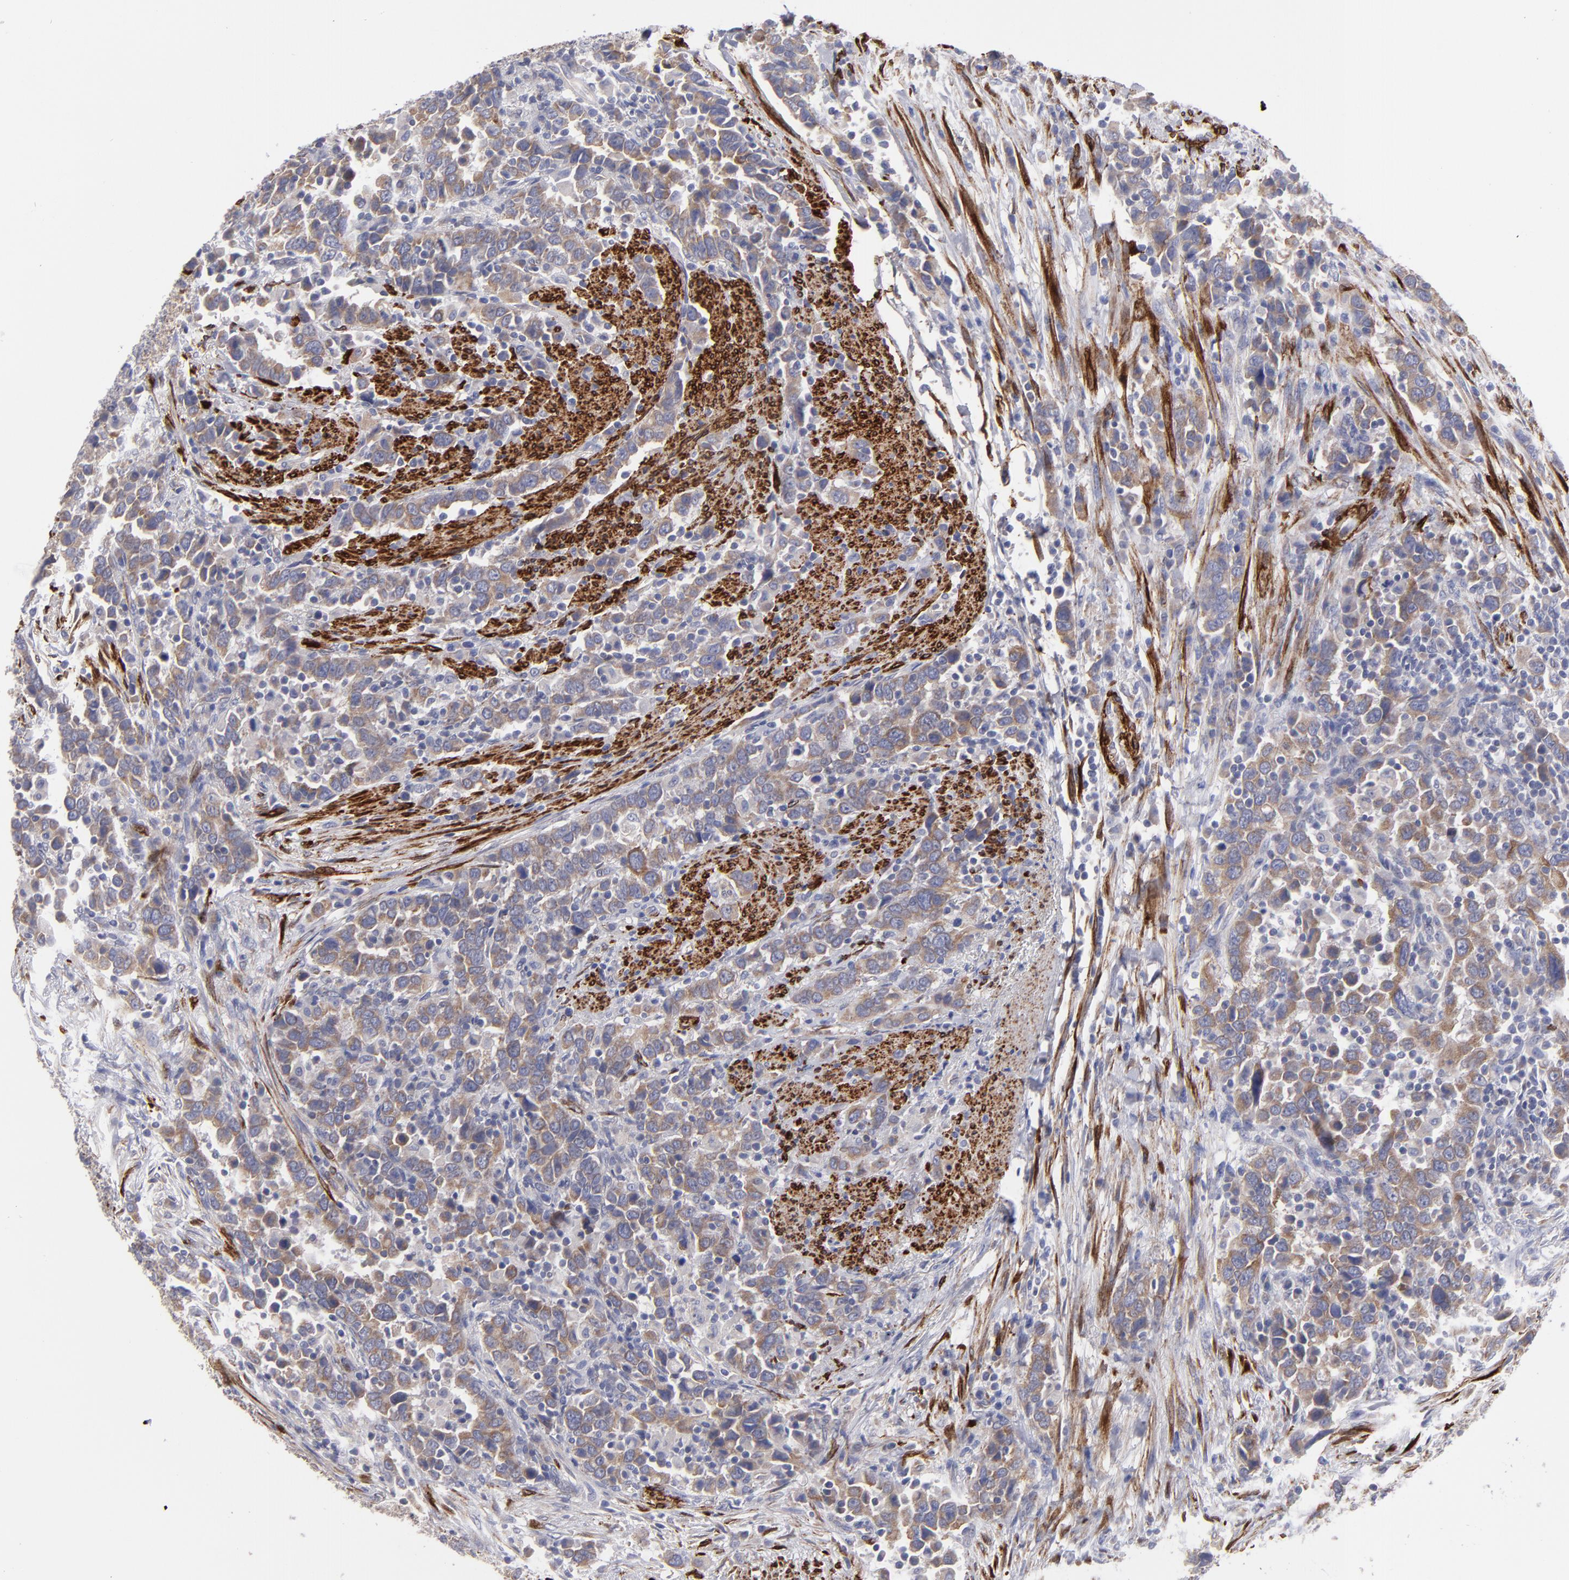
{"staining": {"intensity": "moderate", "quantity": ">75%", "location": "cytoplasmic/membranous"}, "tissue": "urothelial cancer", "cell_type": "Tumor cells", "image_type": "cancer", "snomed": [{"axis": "morphology", "description": "Urothelial carcinoma, High grade"}, {"axis": "topography", "description": "Urinary bladder"}], "caption": "Approximately >75% of tumor cells in urothelial cancer reveal moderate cytoplasmic/membranous protein staining as visualized by brown immunohistochemical staining.", "gene": "SLMAP", "patient": {"sex": "male", "age": 61}}